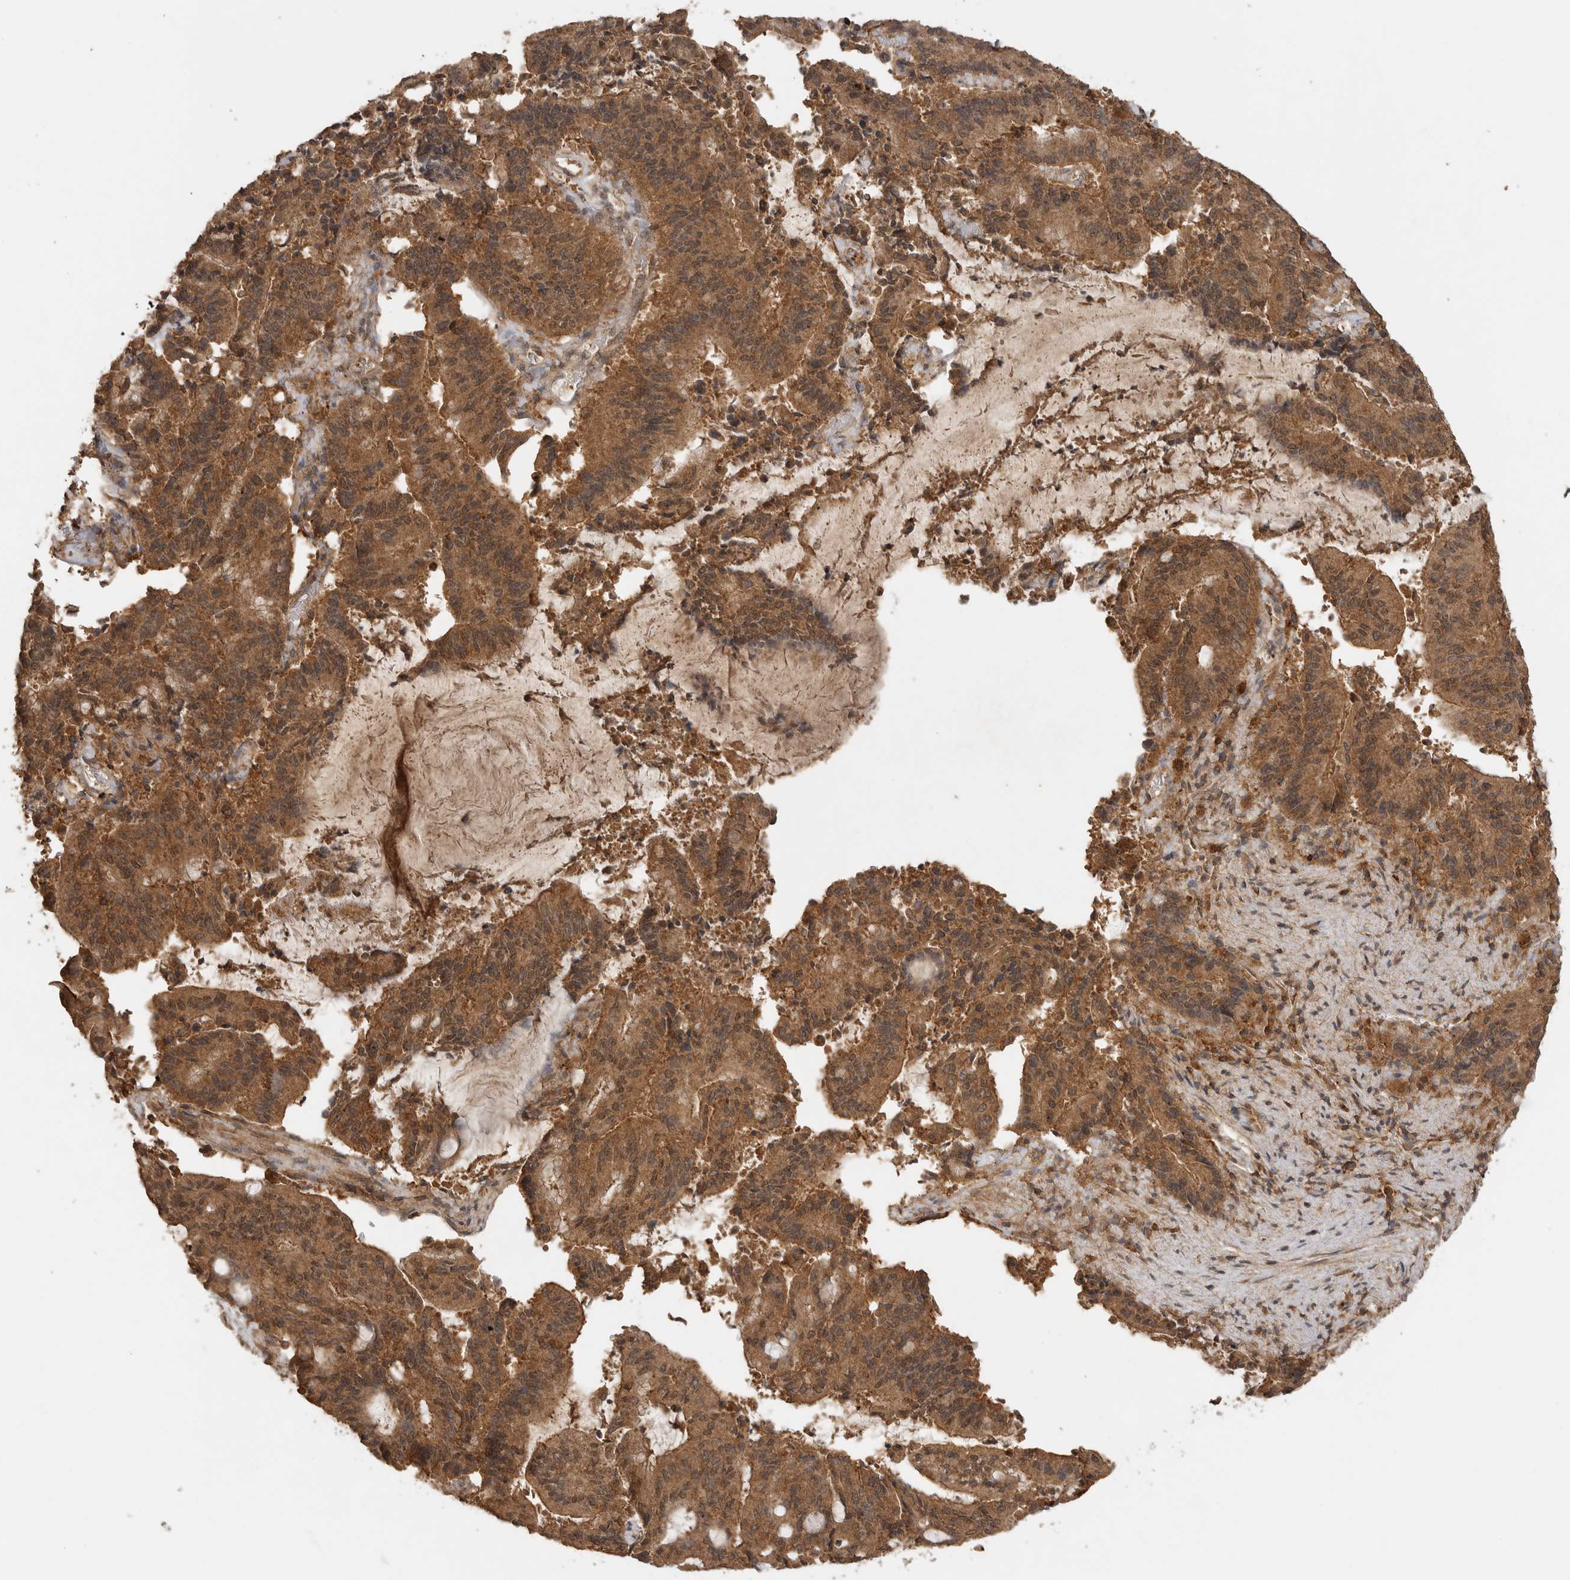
{"staining": {"intensity": "moderate", "quantity": ">75%", "location": "cytoplasmic/membranous"}, "tissue": "liver cancer", "cell_type": "Tumor cells", "image_type": "cancer", "snomed": [{"axis": "morphology", "description": "Normal tissue, NOS"}, {"axis": "morphology", "description": "Cholangiocarcinoma"}, {"axis": "topography", "description": "Liver"}, {"axis": "topography", "description": "Peripheral nerve tissue"}], "caption": "Immunohistochemistry micrograph of neoplastic tissue: human cholangiocarcinoma (liver) stained using immunohistochemistry exhibits medium levels of moderate protein expression localized specifically in the cytoplasmic/membranous of tumor cells, appearing as a cytoplasmic/membranous brown color.", "gene": "ICOSLG", "patient": {"sex": "female", "age": 73}}